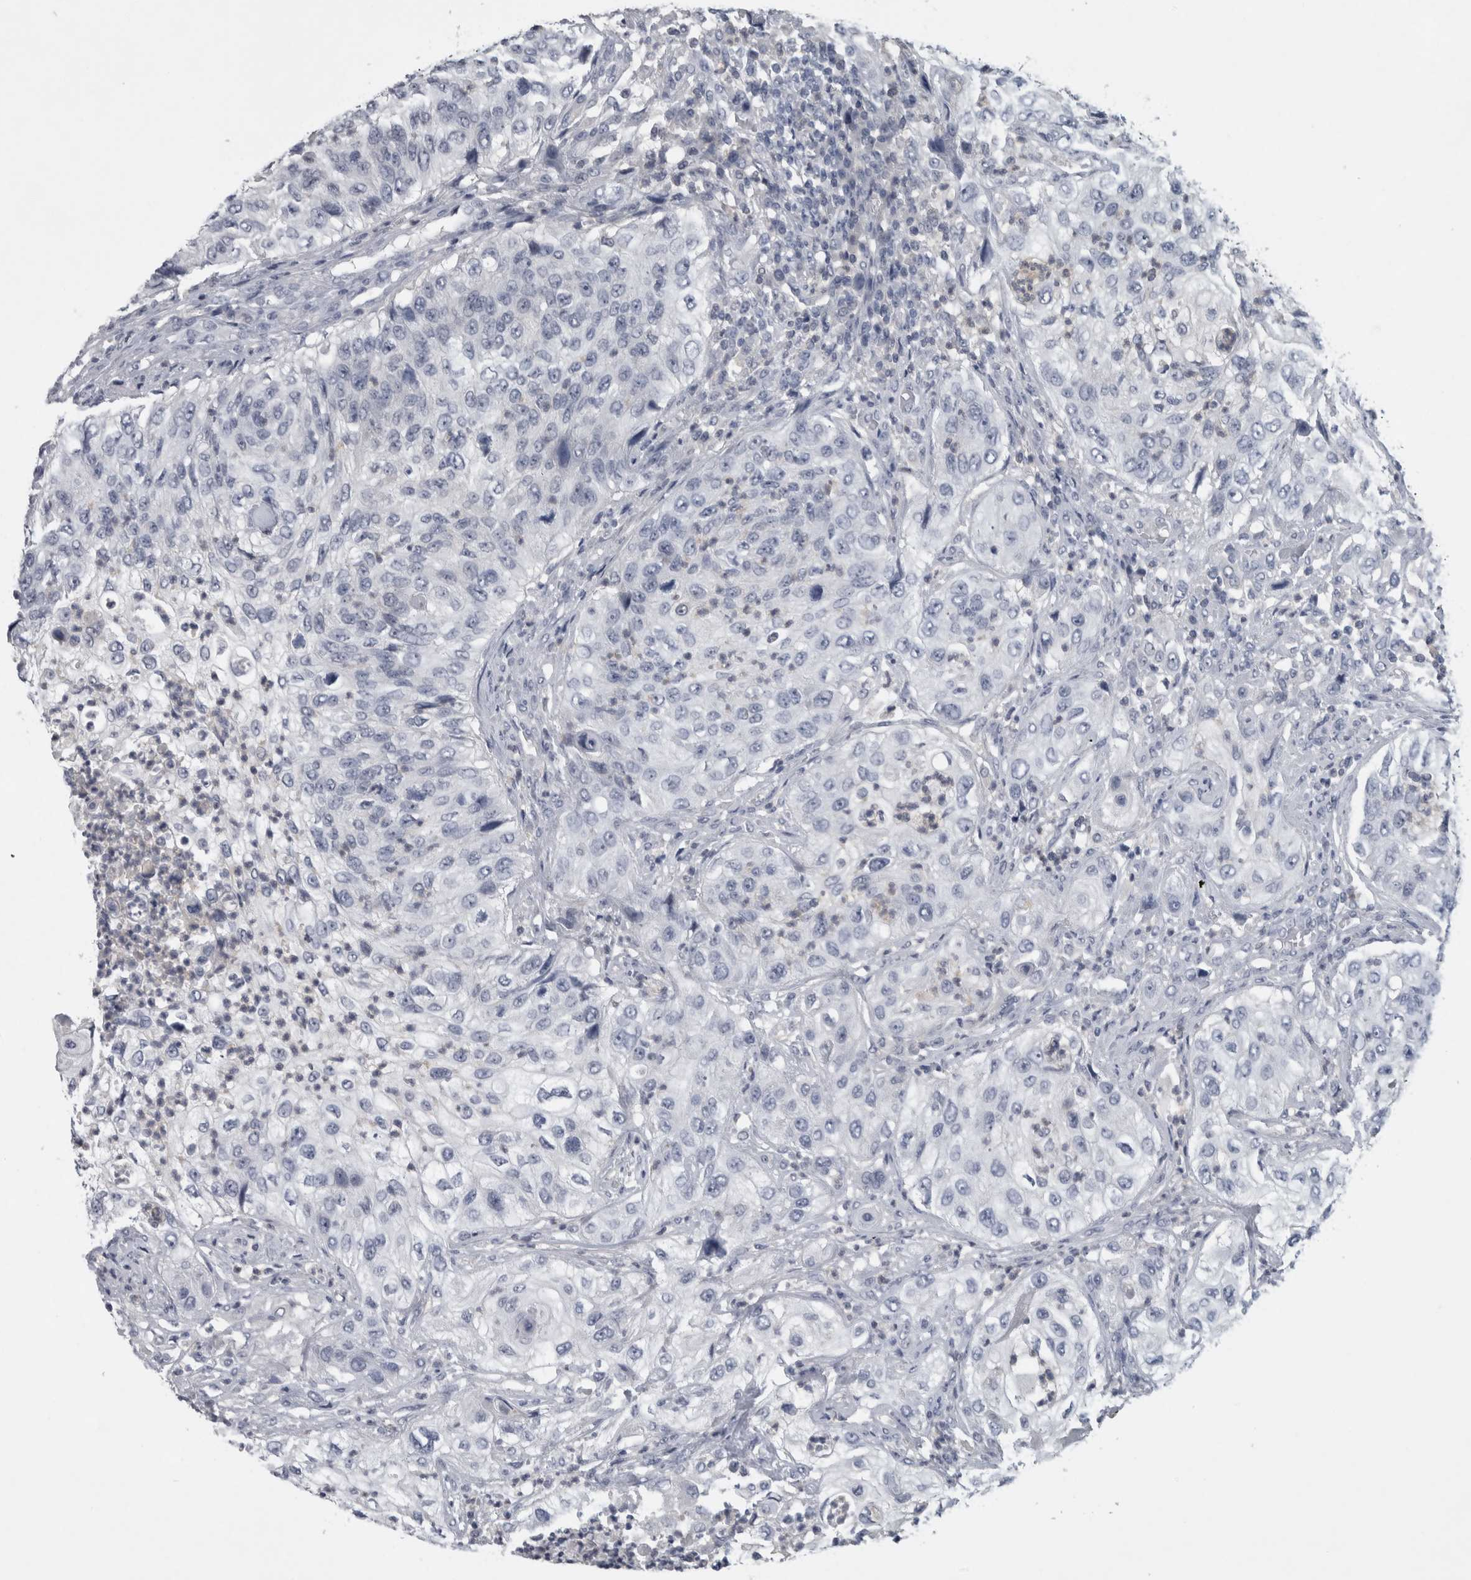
{"staining": {"intensity": "negative", "quantity": "none", "location": "none"}, "tissue": "urothelial cancer", "cell_type": "Tumor cells", "image_type": "cancer", "snomed": [{"axis": "morphology", "description": "Urothelial carcinoma, High grade"}, {"axis": "topography", "description": "Urinary bladder"}], "caption": "The micrograph reveals no significant staining in tumor cells of urothelial carcinoma (high-grade).", "gene": "NAPRT", "patient": {"sex": "female", "age": 60}}